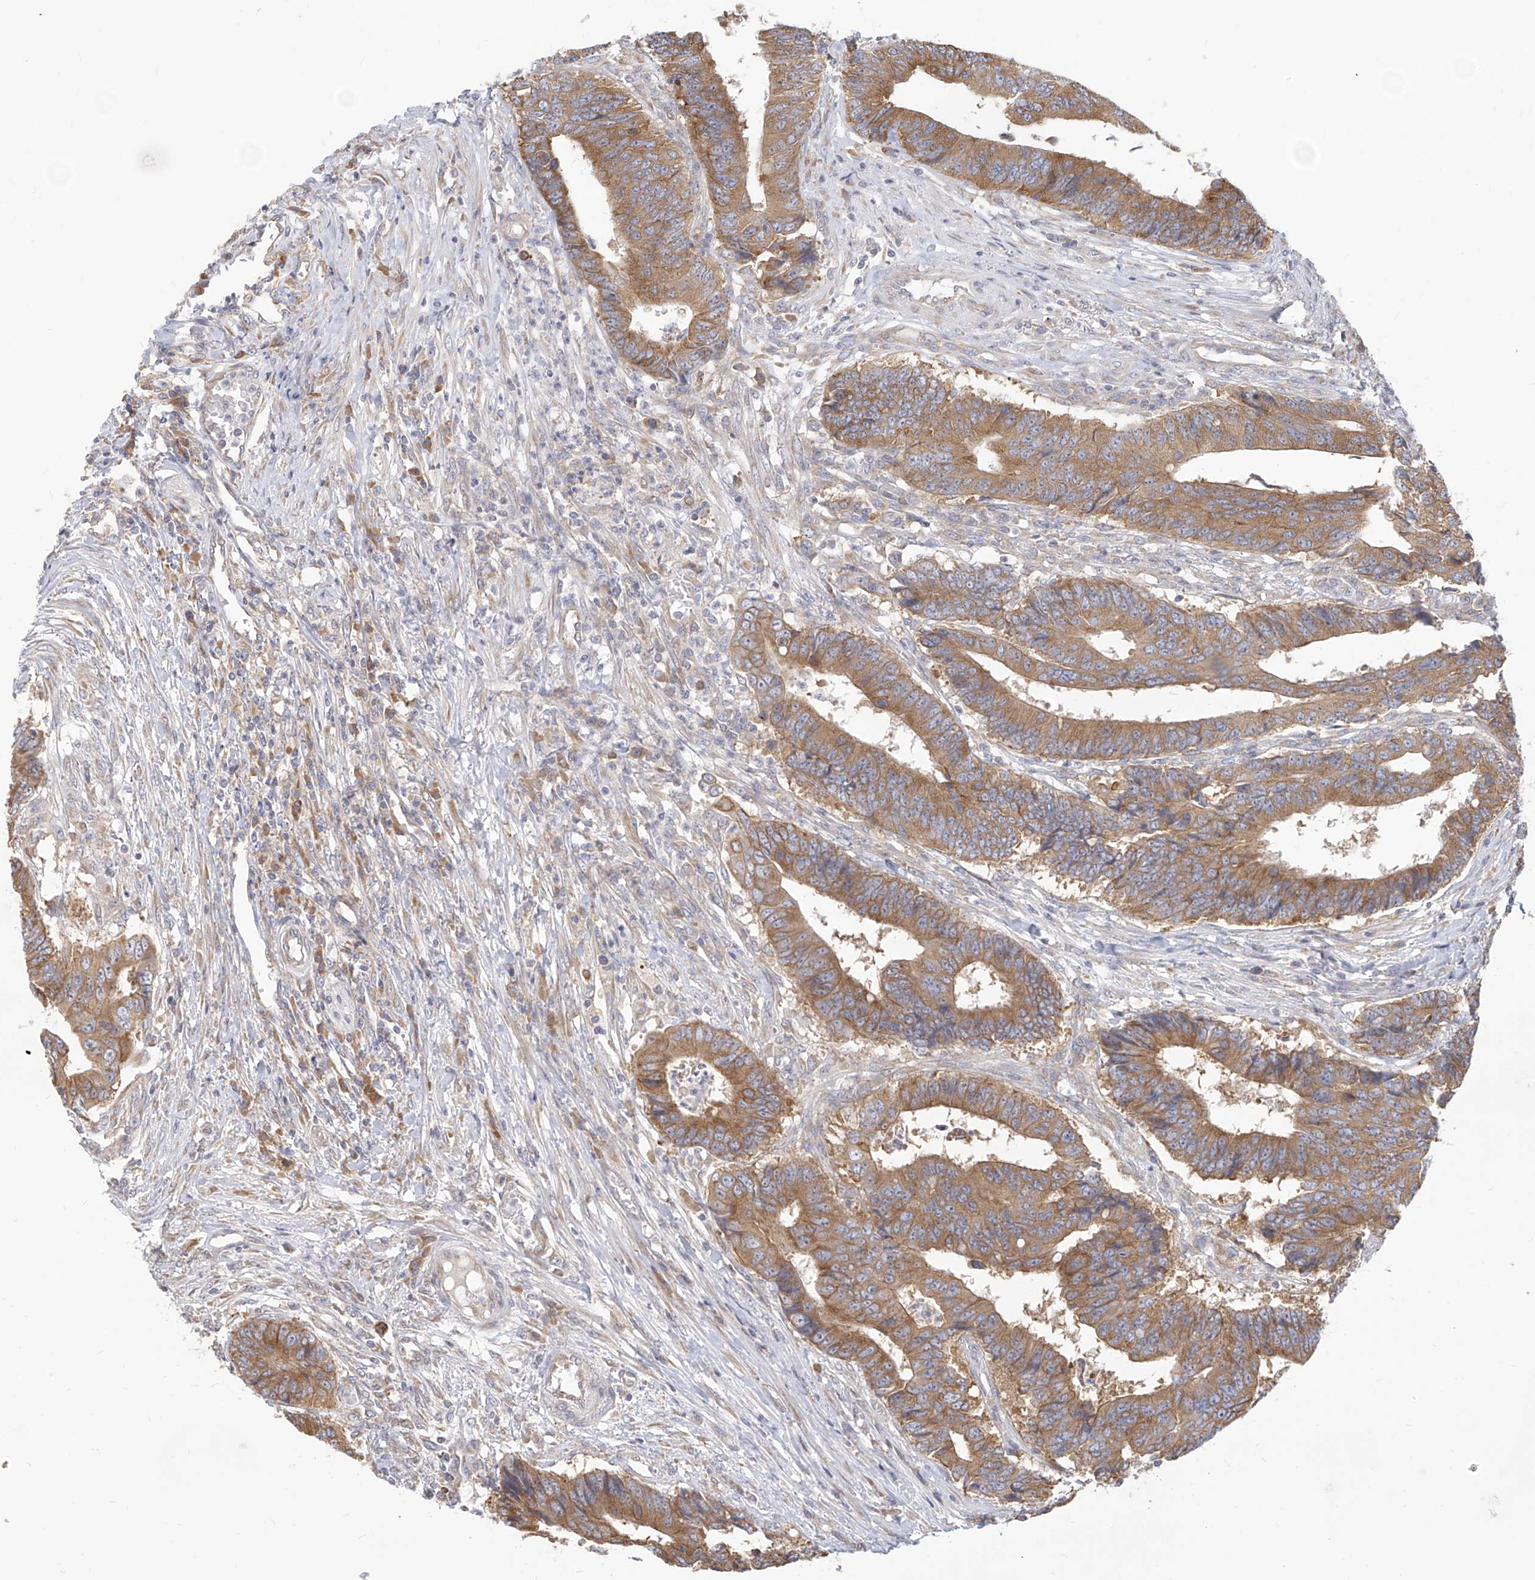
{"staining": {"intensity": "moderate", "quantity": ">75%", "location": "cytoplasmic/membranous"}, "tissue": "colorectal cancer", "cell_type": "Tumor cells", "image_type": "cancer", "snomed": [{"axis": "morphology", "description": "Adenocarcinoma, NOS"}, {"axis": "topography", "description": "Rectum"}], "caption": "Immunohistochemical staining of human colorectal cancer shows medium levels of moderate cytoplasmic/membranous protein expression in approximately >75% of tumor cells.", "gene": "FAM83B", "patient": {"sex": "male", "age": 84}}